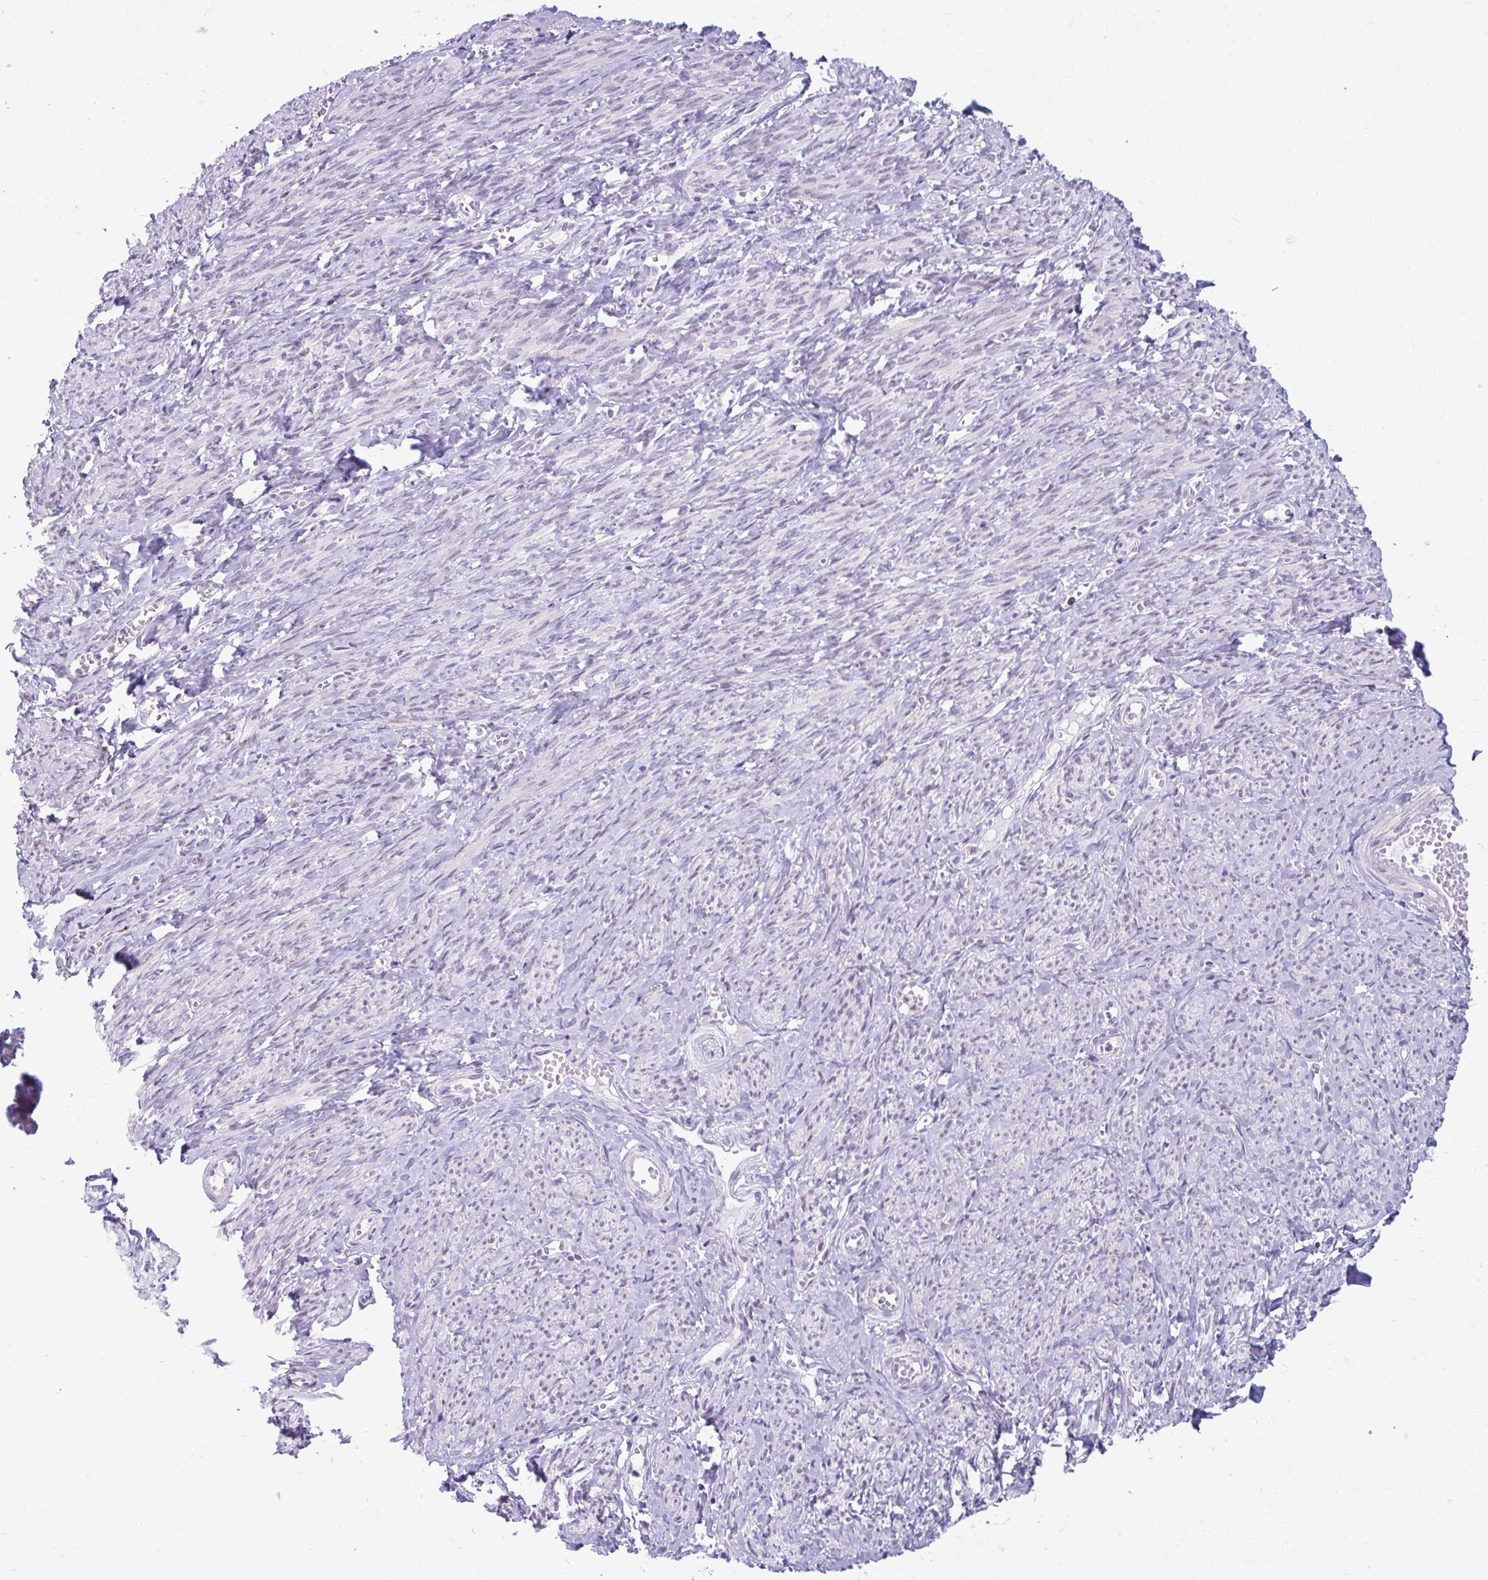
{"staining": {"intensity": "weak", "quantity": "25%-75%", "location": "nuclear"}, "tissue": "smooth muscle", "cell_type": "Smooth muscle cells", "image_type": "normal", "snomed": [{"axis": "morphology", "description": "Normal tissue, NOS"}, {"axis": "topography", "description": "Smooth muscle"}], "caption": "This image shows immunohistochemistry staining of normal human smooth muscle, with low weak nuclear positivity in about 25%-75% of smooth muscle cells.", "gene": "PROSER1", "patient": {"sex": "female", "age": 65}}